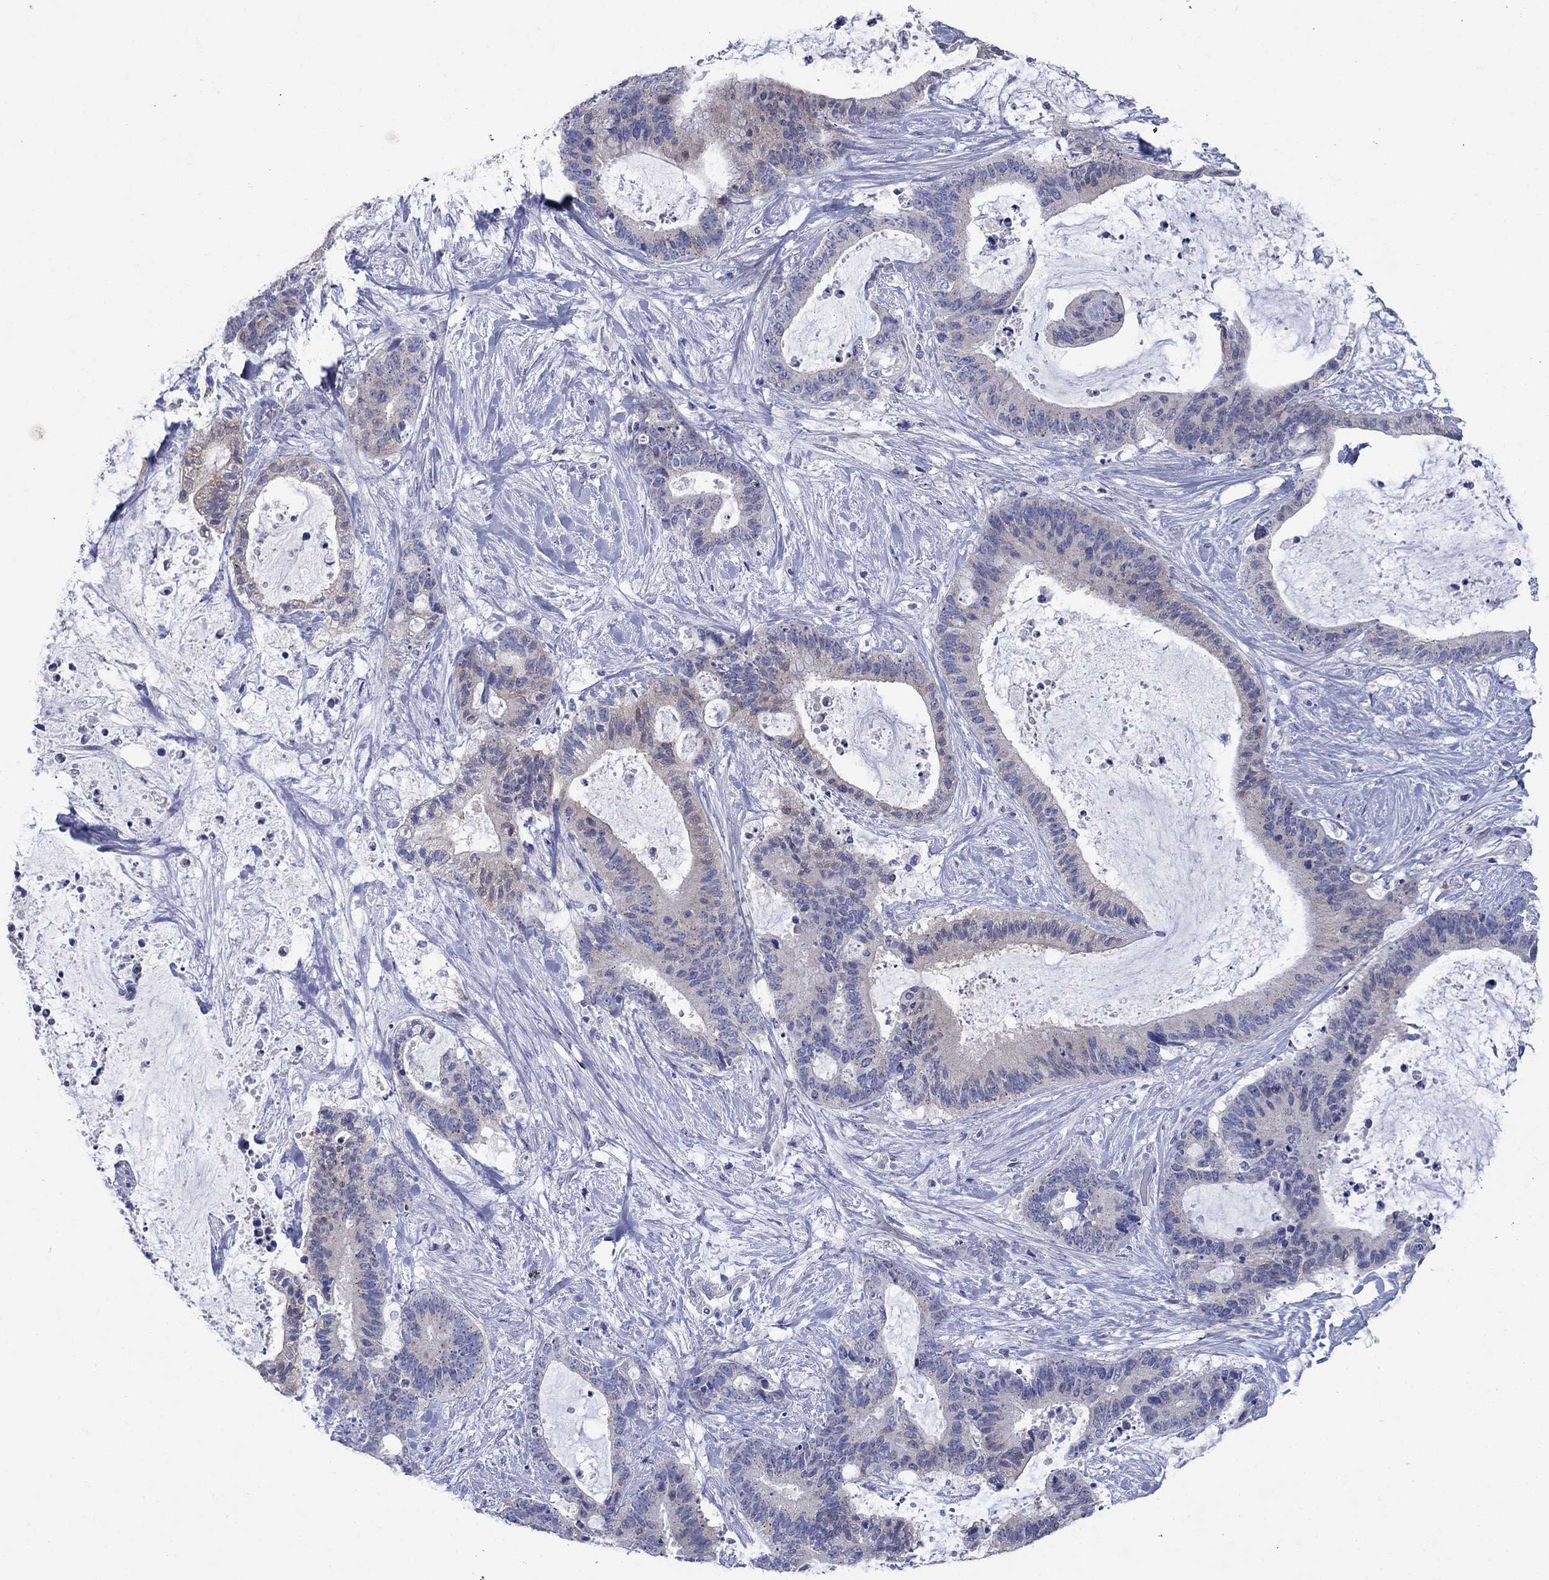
{"staining": {"intensity": "moderate", "quantity": "25%-75%", "location": "cytoplasmic/membranous"}, "tissue": "liver cancer", "cell_type": "Tumor cells", "image_type": "cancer", "snomed": [{"axis": "morphology", "description": "Cholangiocarcinoma"}, {"axis": "topography", "description": "Liver"}], "caption": "This is a photomicrograph of IHC staining of liver cancer (cholangiocarcinoma), which shows moderate expression in the cytoplasmic/membranous of tumor cells.", "gene": "SULT2B1", "patient": {"sex": "female", "age": 73}}